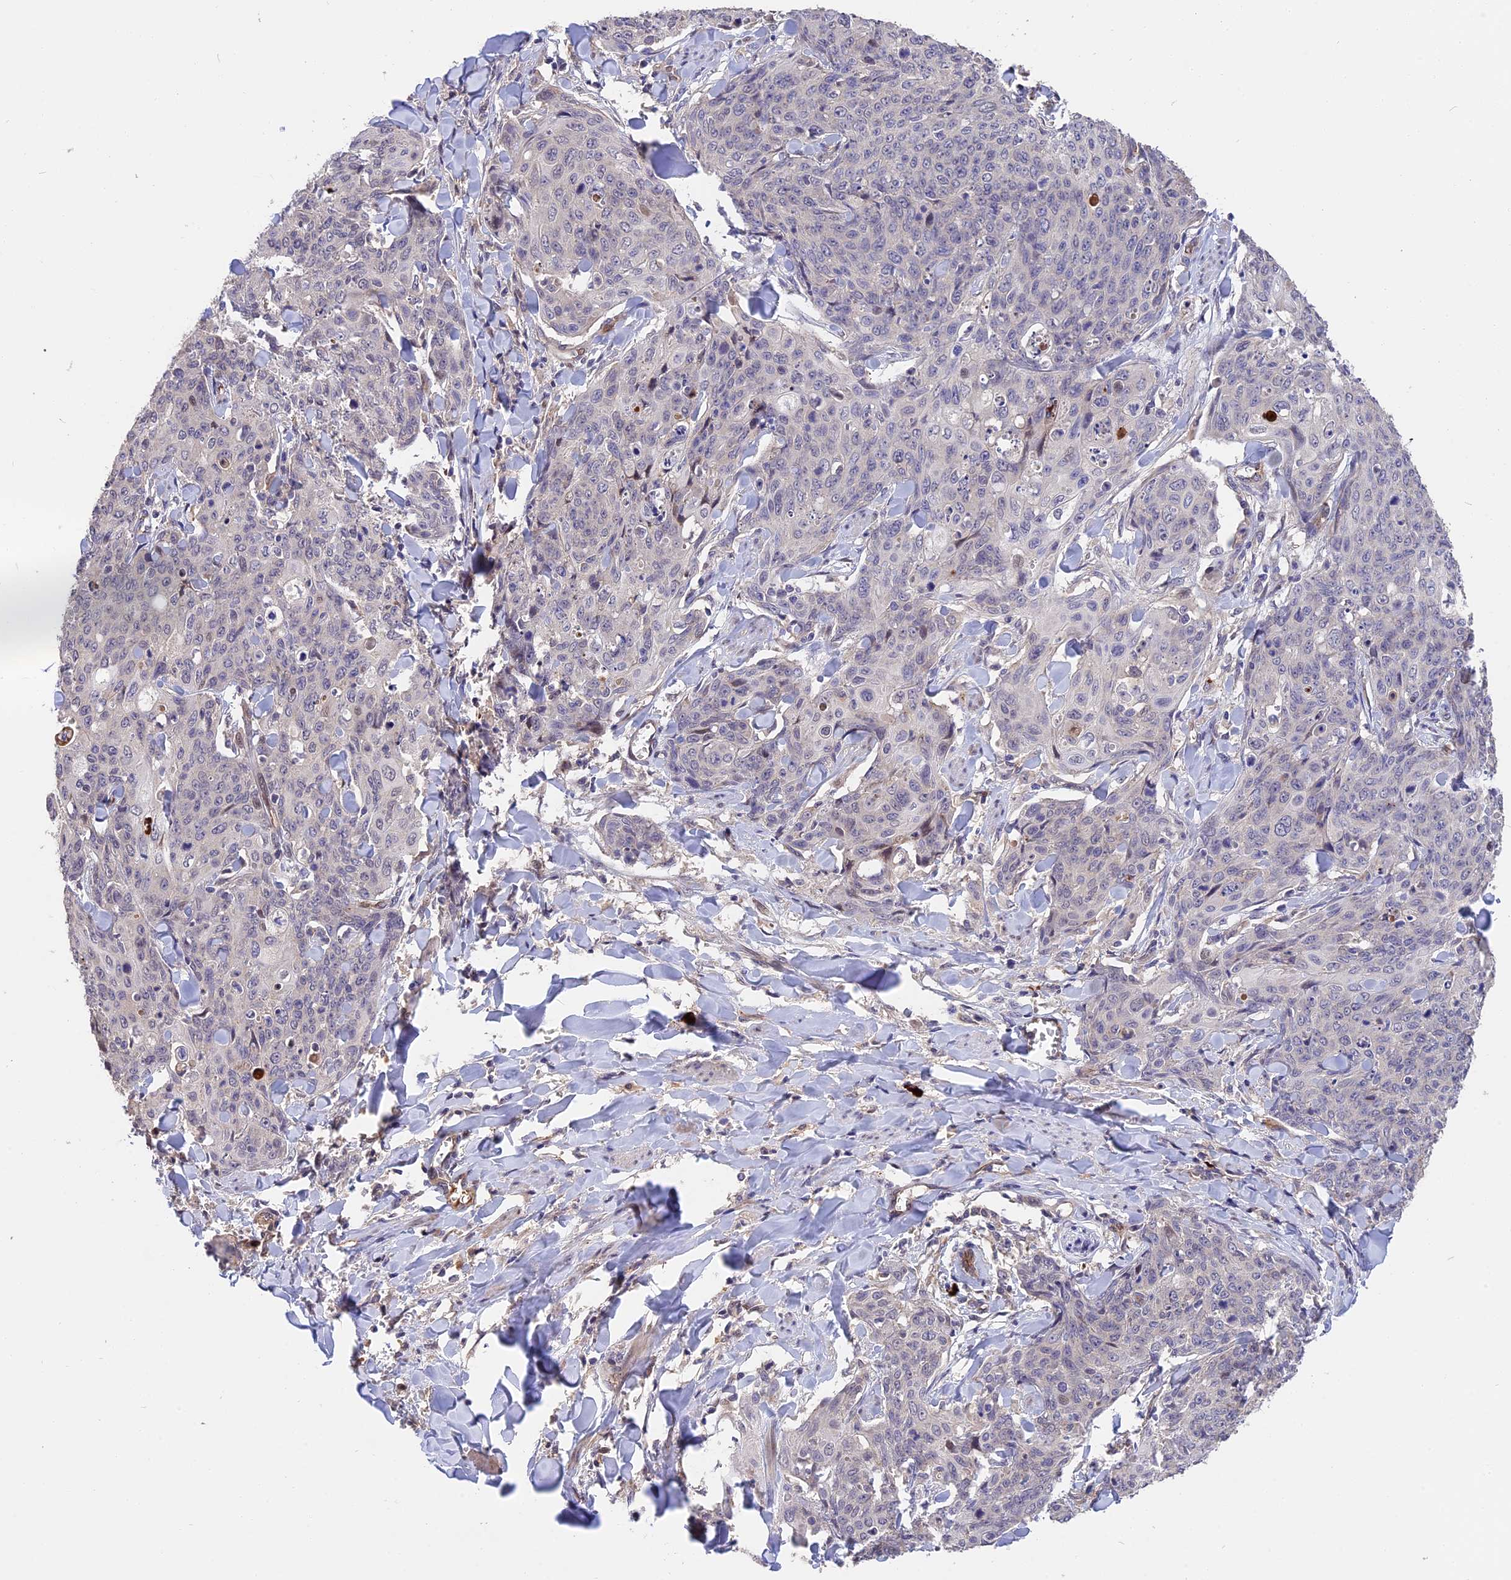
{"staining": {"intensity": "negative", "quantity": "none", "location": "none"}, "tissue": "skin cancer", "cell_type": "Tumor cells", "image_type": "cancer", "snomed": [{"axis": "morphology", "description": "Squamous cell carcinoma, NOS"}, {"axis": "topography", "description": "Skin"}, {"axis": "topography", "description": "Vulva"}], "caption": "The histopathology image demonstrates no significant expression in tumor cells of skin cancer (squamous cell carcinoma).", "gene": "MFSD2A", "patient": {"sex": "female", "age": 85}}